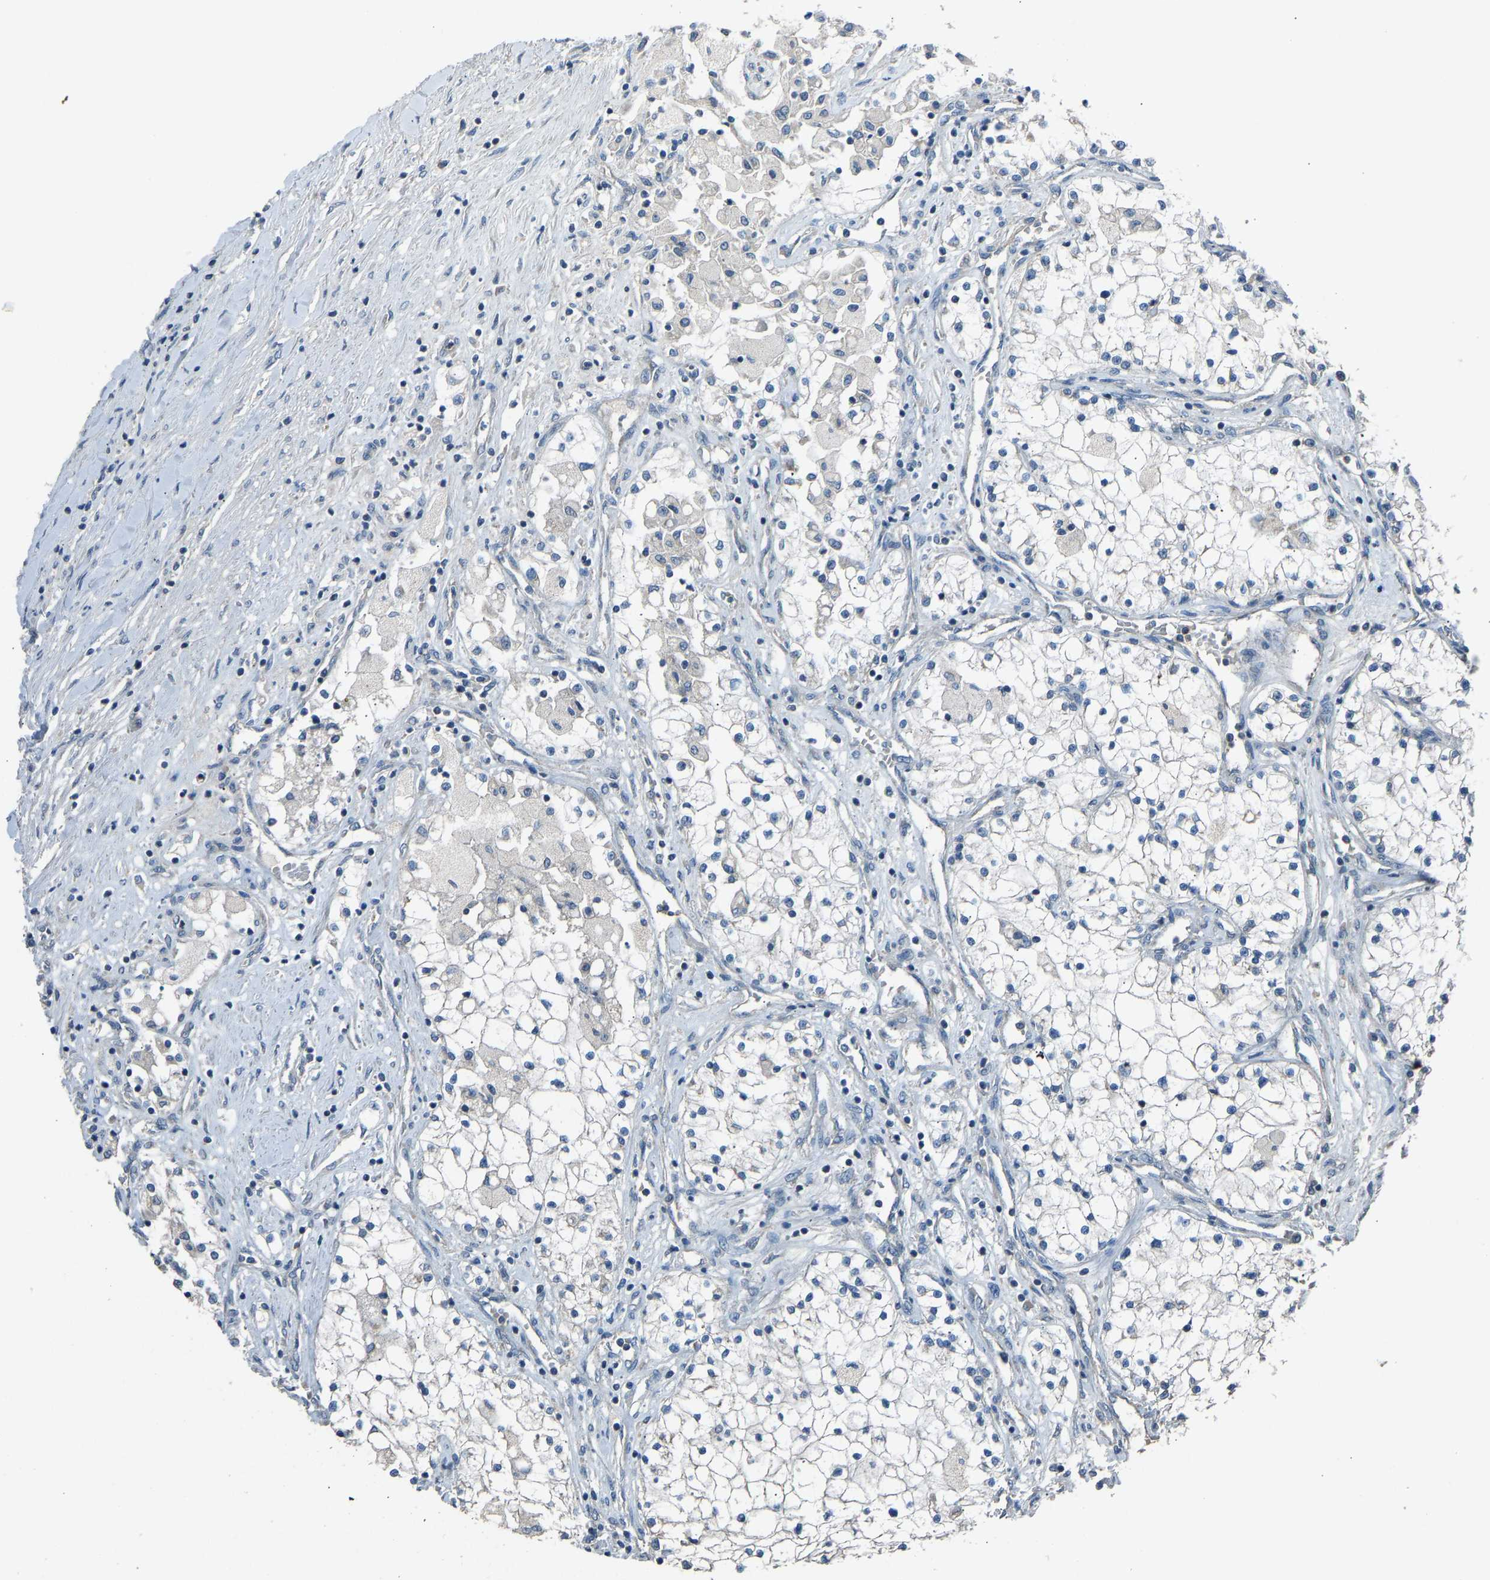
{"staining": {"intensity": "negative", "quantity": "none", "location": "none"}, "tissue": "renal cancer", "cell_type": "Tumor cells", "image_type": "cancer", "snomed": [{"axis": "morphology", "description": "Adenocarcinoma, NOS"}, {"axis": "topography", "description": "Kidney"}], "caption": "Protein analysis of renal adenocarcinoma displays no significant expression in tumor cells.", "gene": "TGFBR3", "patient": {"sex": "male", "age": 68}}